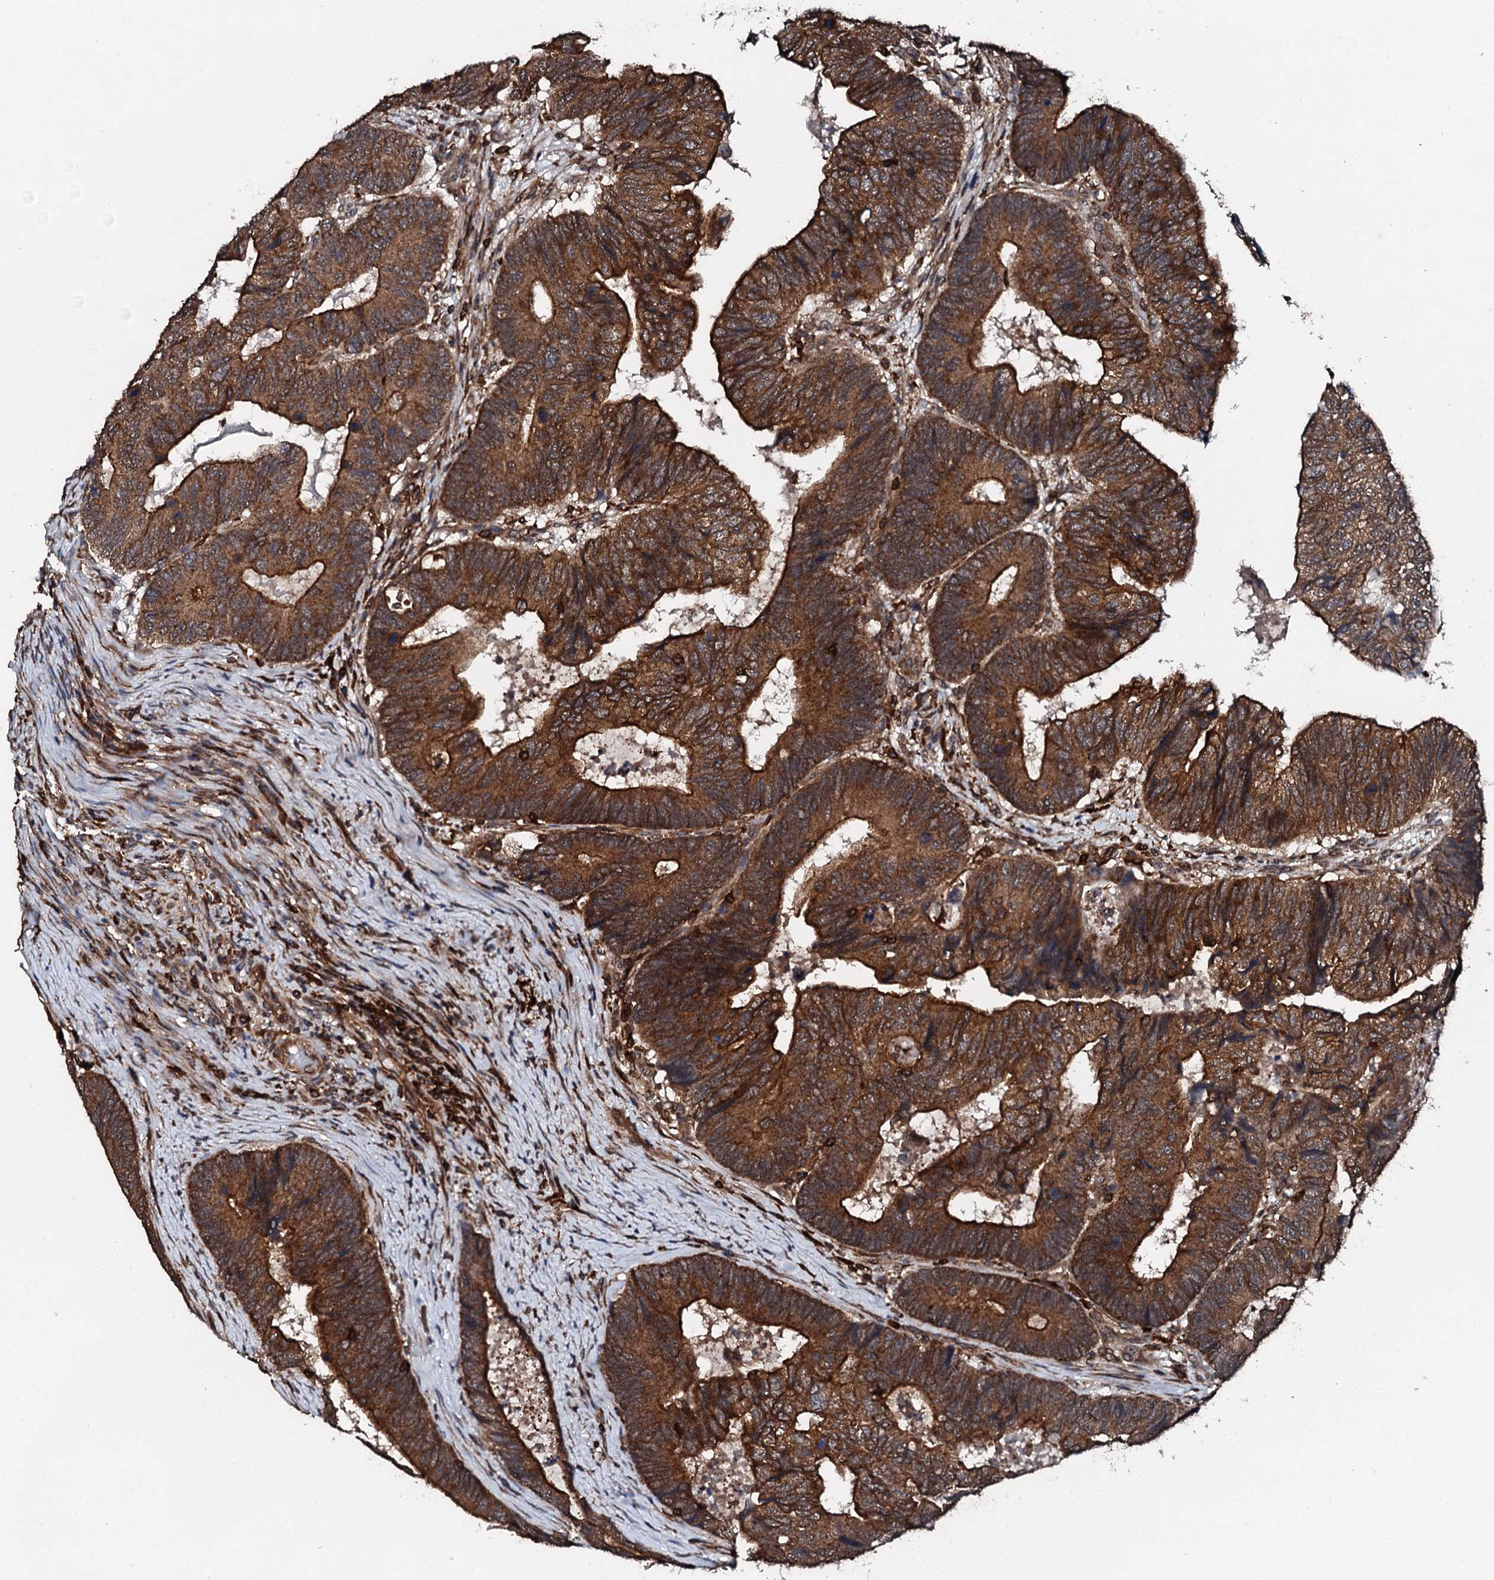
{"staining": {"intensity": "strong", "quantity": ">75%", "location": "cytoplasmic/membranous"}, "tissue": "colorectal cancer", "cell_type": "Tumor cells", "image_type": "cancer", "snomed": [{"axis": "morphology", "description": "Adenocarcinoma, NOS"}, {"axis": "topography", "description": "Colon"}], "caption": "Colorectal adenocarcinoma was stained to show a protein in brown. There is high levels of strong cytoplasmic/membranous staining in approximately >75% of tumor cells. The staining is performed using DAB (3,3'-diaminobenzidine) brown chromogen to label protein expression. The nuclei are counter-stained blue using hematoxylin.", "gene": "EDC4", "patient": {"sex": "female", "age": 67}}